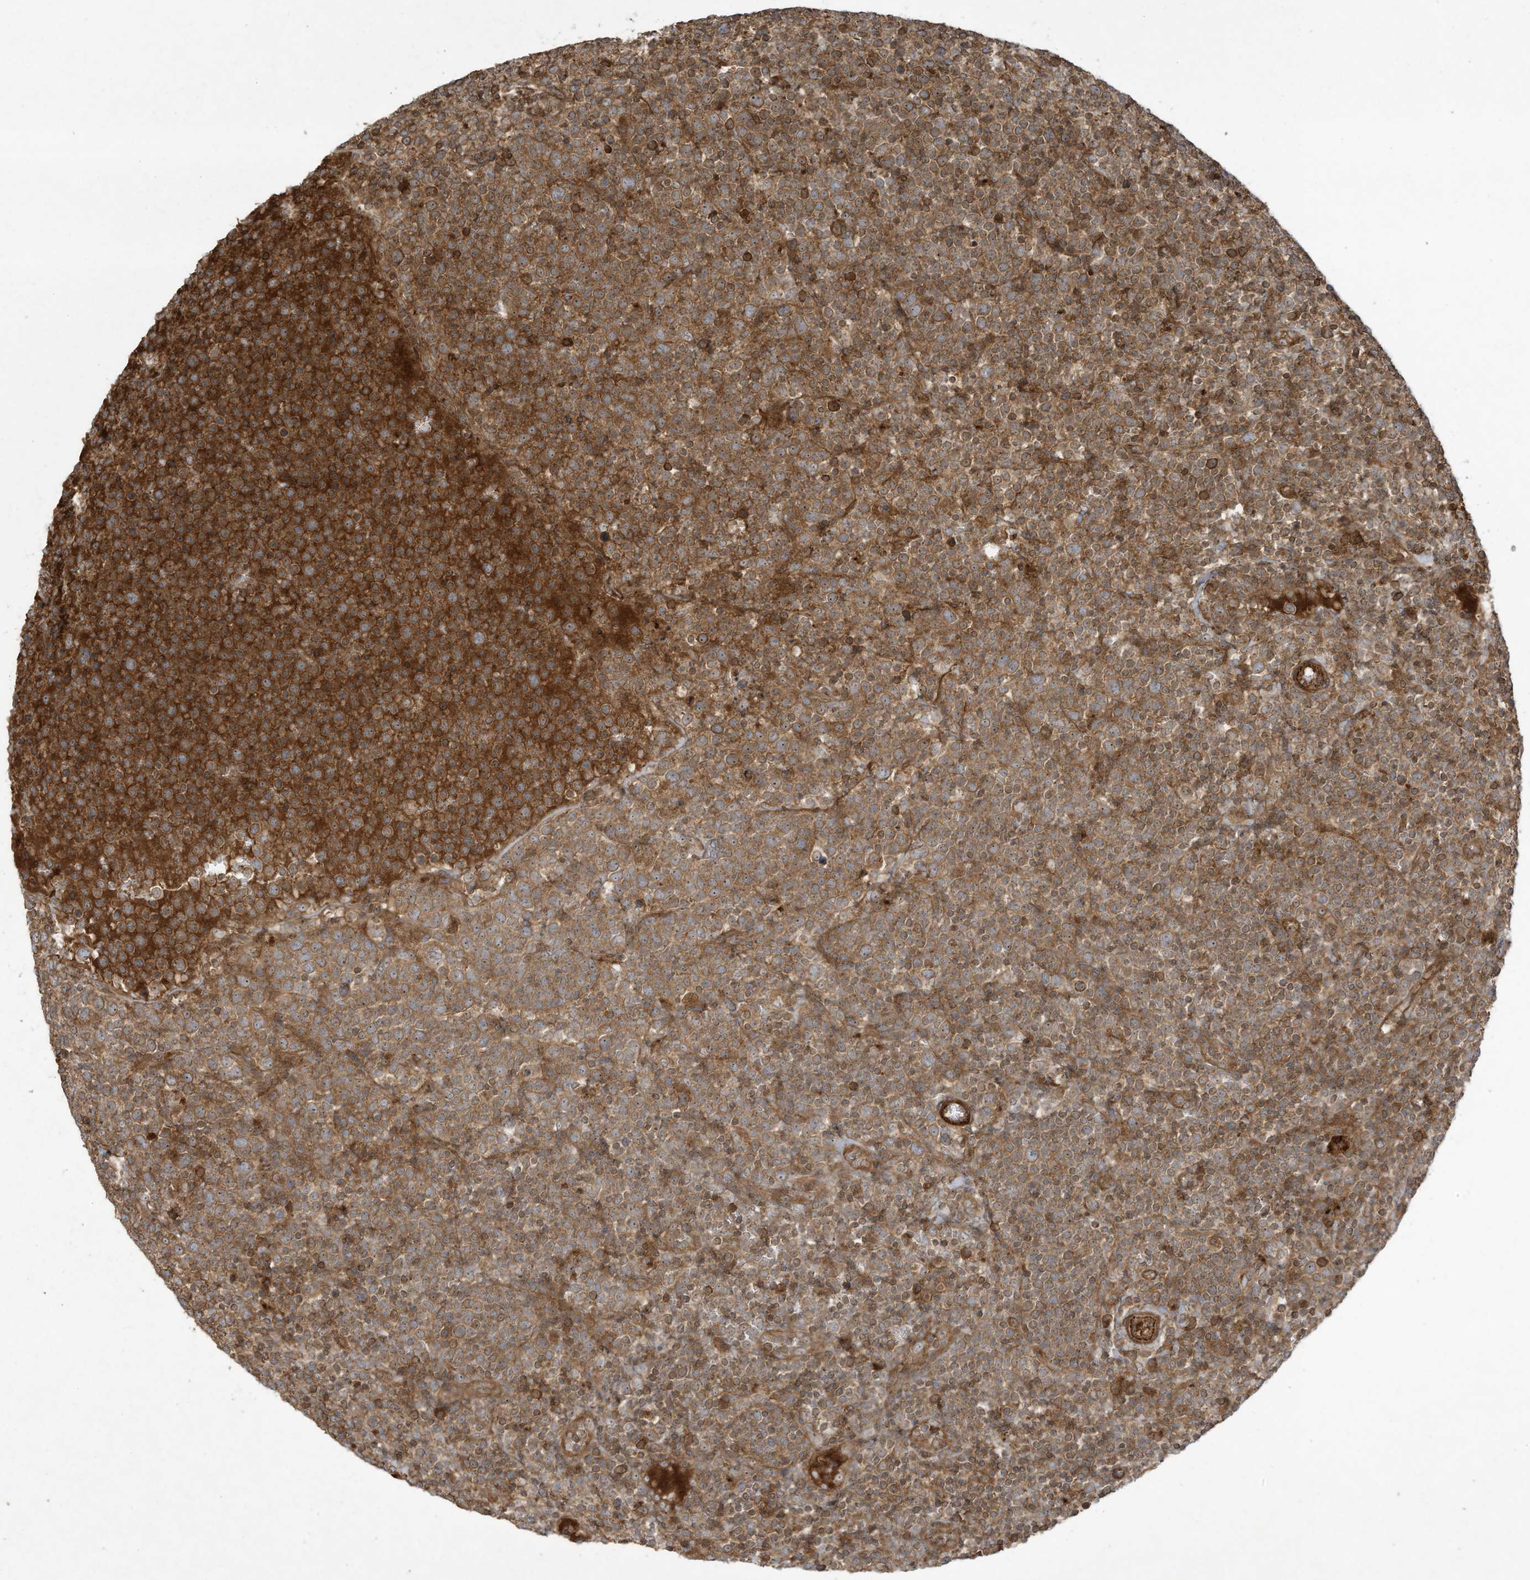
{"staining": {"intensity": "strong", "quantity": ">75%", "location": "cytoplasmic/membranous"}, "tissue": "lymphoma", "cell_type": "Tumor cells", "image_type": "cancer", "snomed": [{"axis": "morphology", "description": "Malignant lymphoma, non-Hodgkin's type, High grade"}, {"axis": "topography", "description": "Lymph node"}], "caption": "About >75% of tumor cells in human lymphoma show strong cytoplasmic/membranous protein positivity as visualized by brown immunohistochemical staining.", "gene": "DDIT4", "patient": {"sex": "male", "age": 61}}